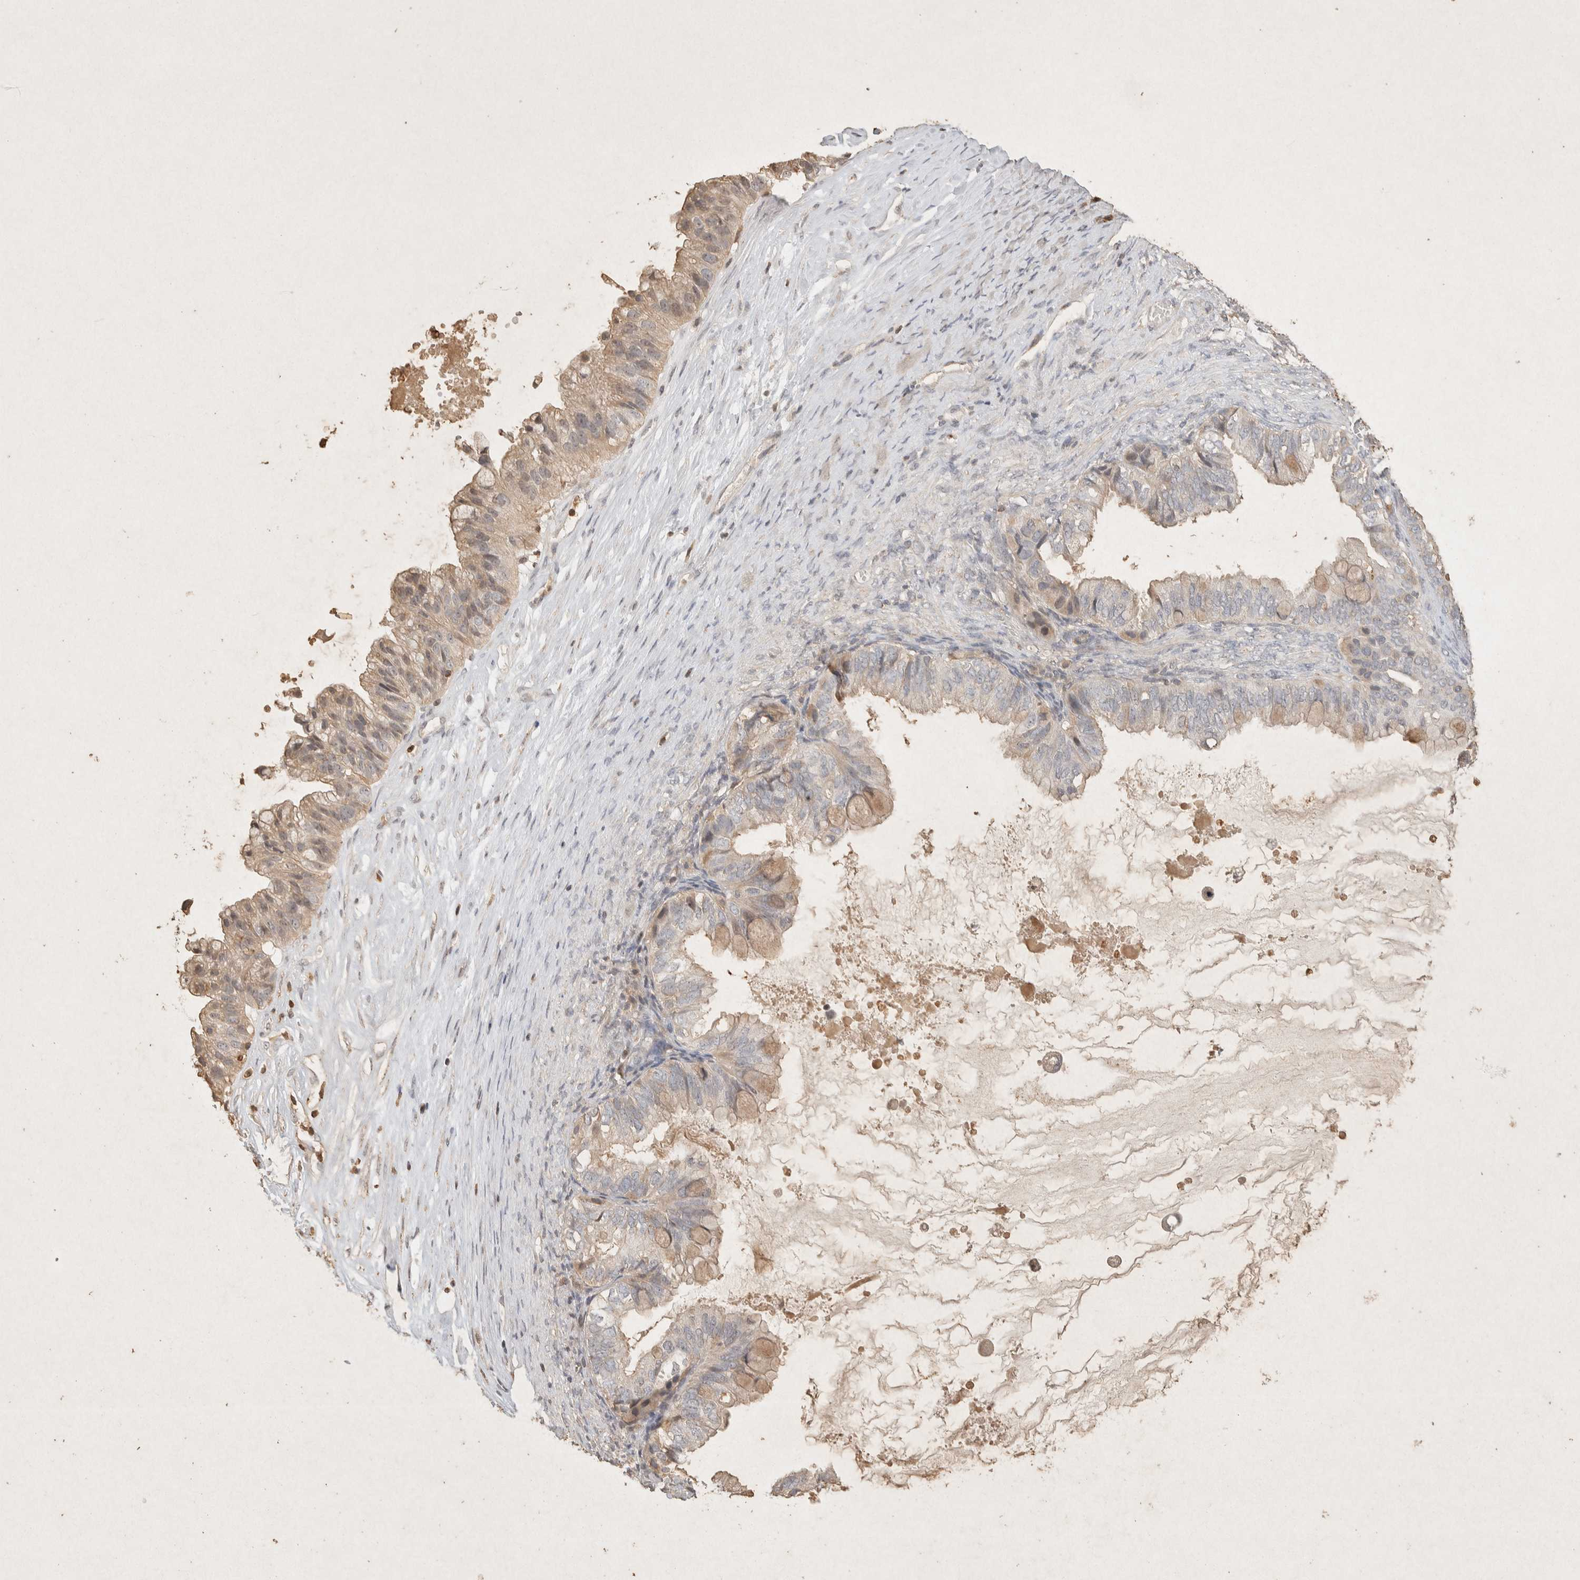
{"staining": {"intensity": "moderate", "quantity": "<25%", "location": "cytoplasmic/membranous"}, "tissue": "ovarian cancer", "cell_type": "Tumor cells", "image_type": "cancer", "snomed": [{"axis": "morphology", "description": "Cystadenocarcinoma, mucinous, NOS"}, {"axis": "topography", "description": "Ovary"}], "caption": "A brown stain highlights moderate cytoplasmic/membranous positivity of a protein in ovarian cancer tumor cells. Immunohistochemistry stains the protein in brown and the nuclei are stained blue.", "gene": "RAC2", "patient": {"sex": "female", "age": 80}}